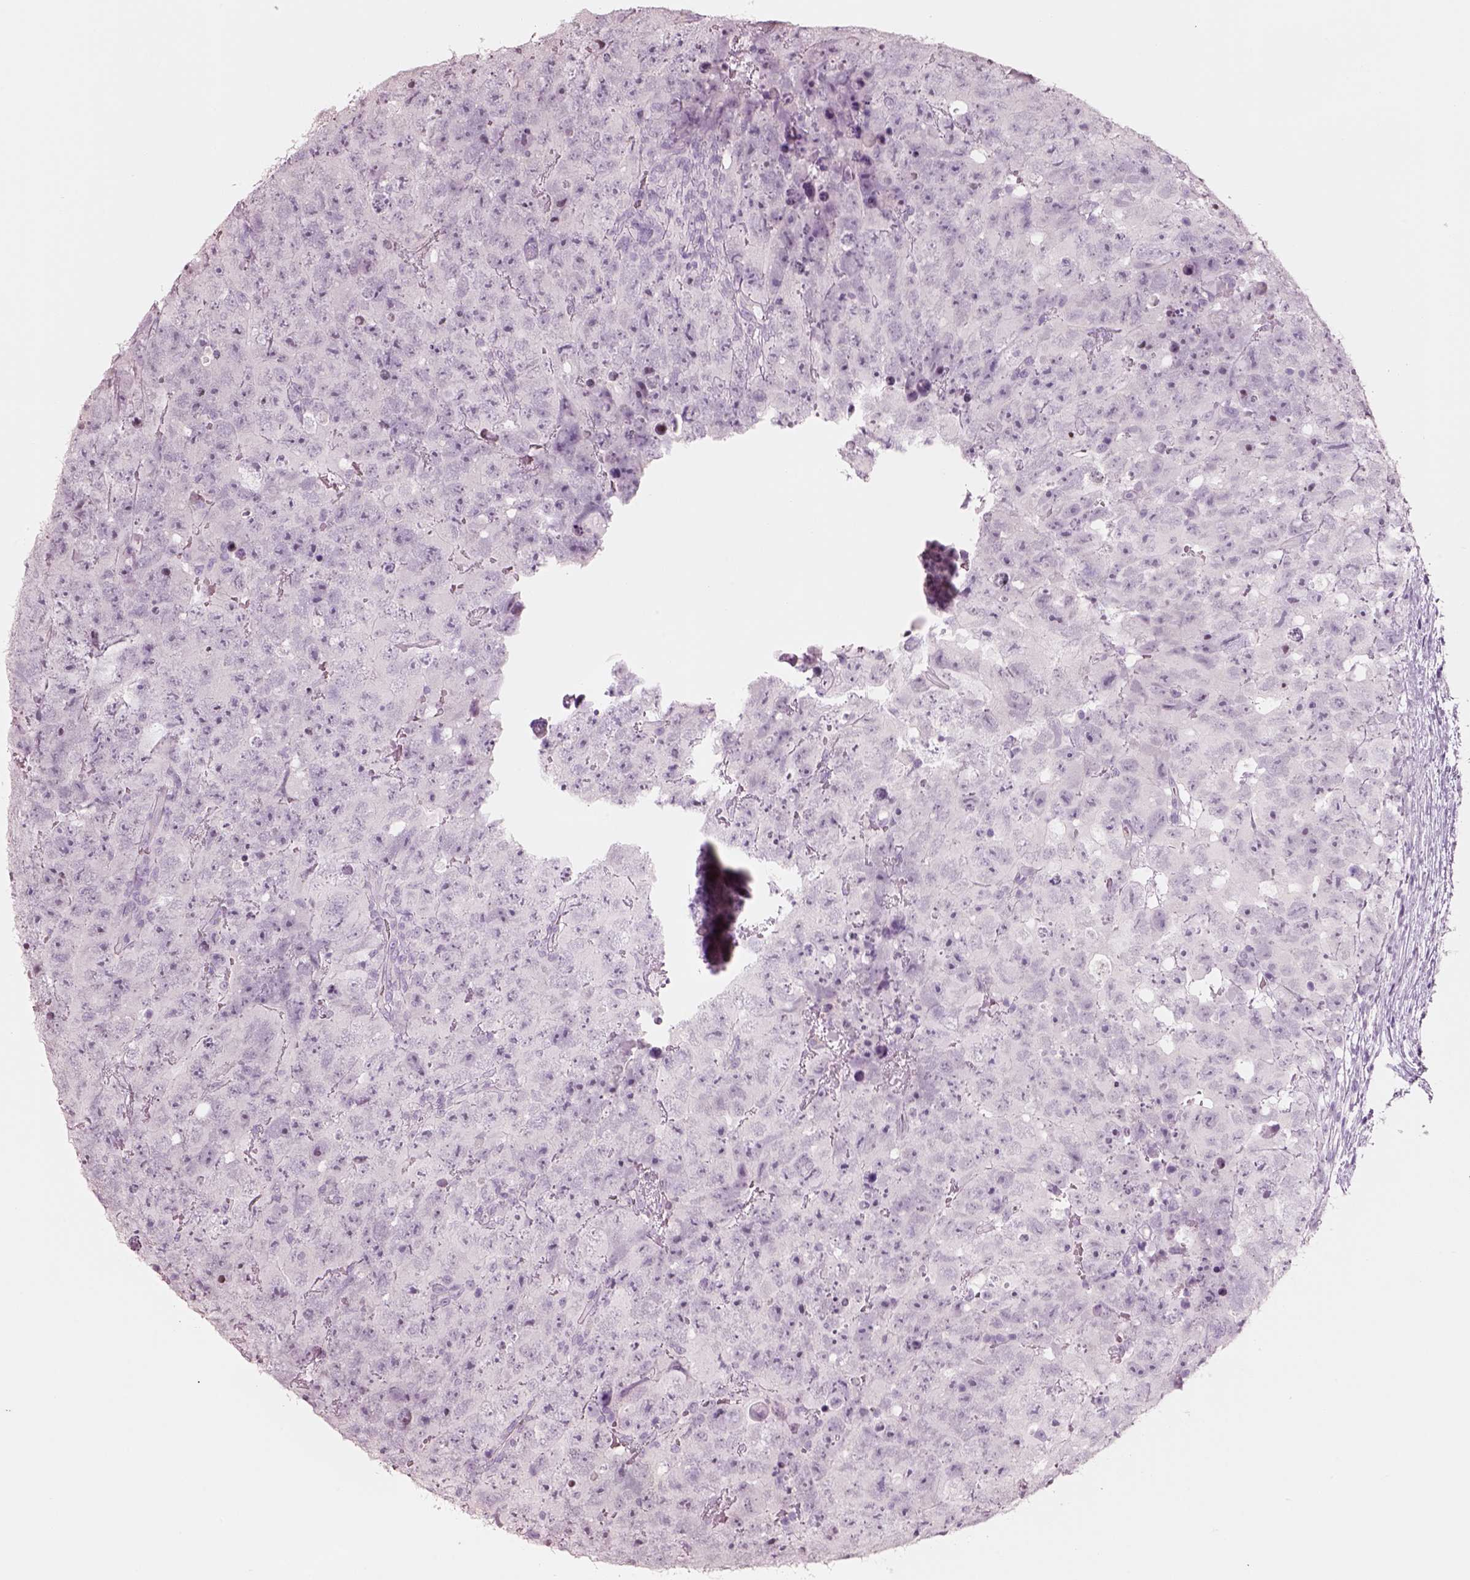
{"staining": {"intensity": "negative", "quantity": "none", "location": "none"}, "tissue": "testis cancer", "cell_type": "Tumor cells", "image_type": "cancer", "snomed": [{"axis": "morphology", "description": "Carcinoma, Embryonal, NOS"}, {"axis": "topography", "description": "Testis"}], "caption": "Photomicrograph shows no significant protein expression in tumor cells of testis cancer (embryonal carcinoma).", "gene": "PNOC", "patient": {"sex": "male", "age": 24}}